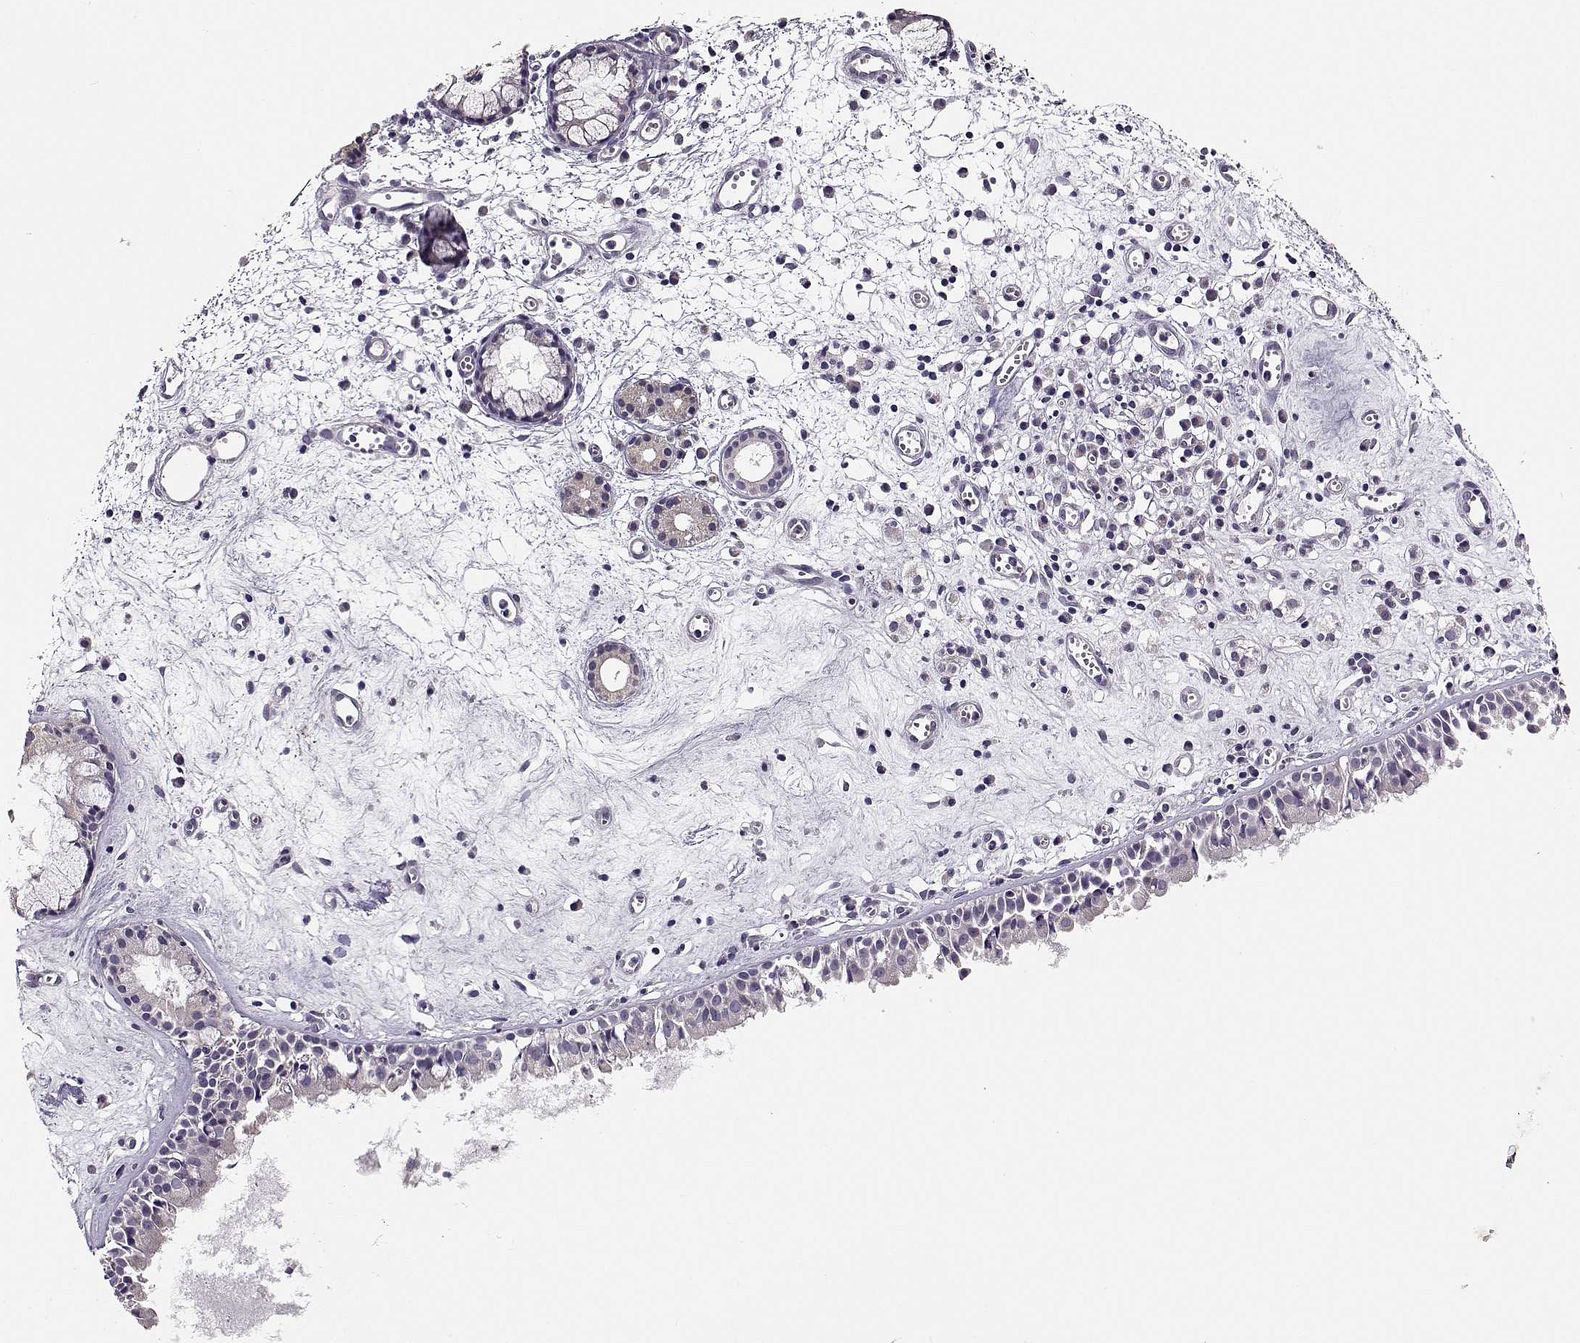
{"staining": {"intensity": "negative", "quantity": "none", "location": "none"}, "tissue": "nasopharynx", "cell_type": "Respiratory epithelial cells", "image_type": "normal", "snomed": [{"axis": "morphology", "description": "Normal tissue, NOS"}, {"axis": "topography", "description": "Nasopharynx"}], "caption": "The micrograph displays no significant expression in respiratory epithelial cells of nasopharynx. (Brightfield microscopy of DAB immunohistochemistry (IHC) at high magnification).", "gene": "TMEM145", "patient": {"sex": "male", "age": 61}}